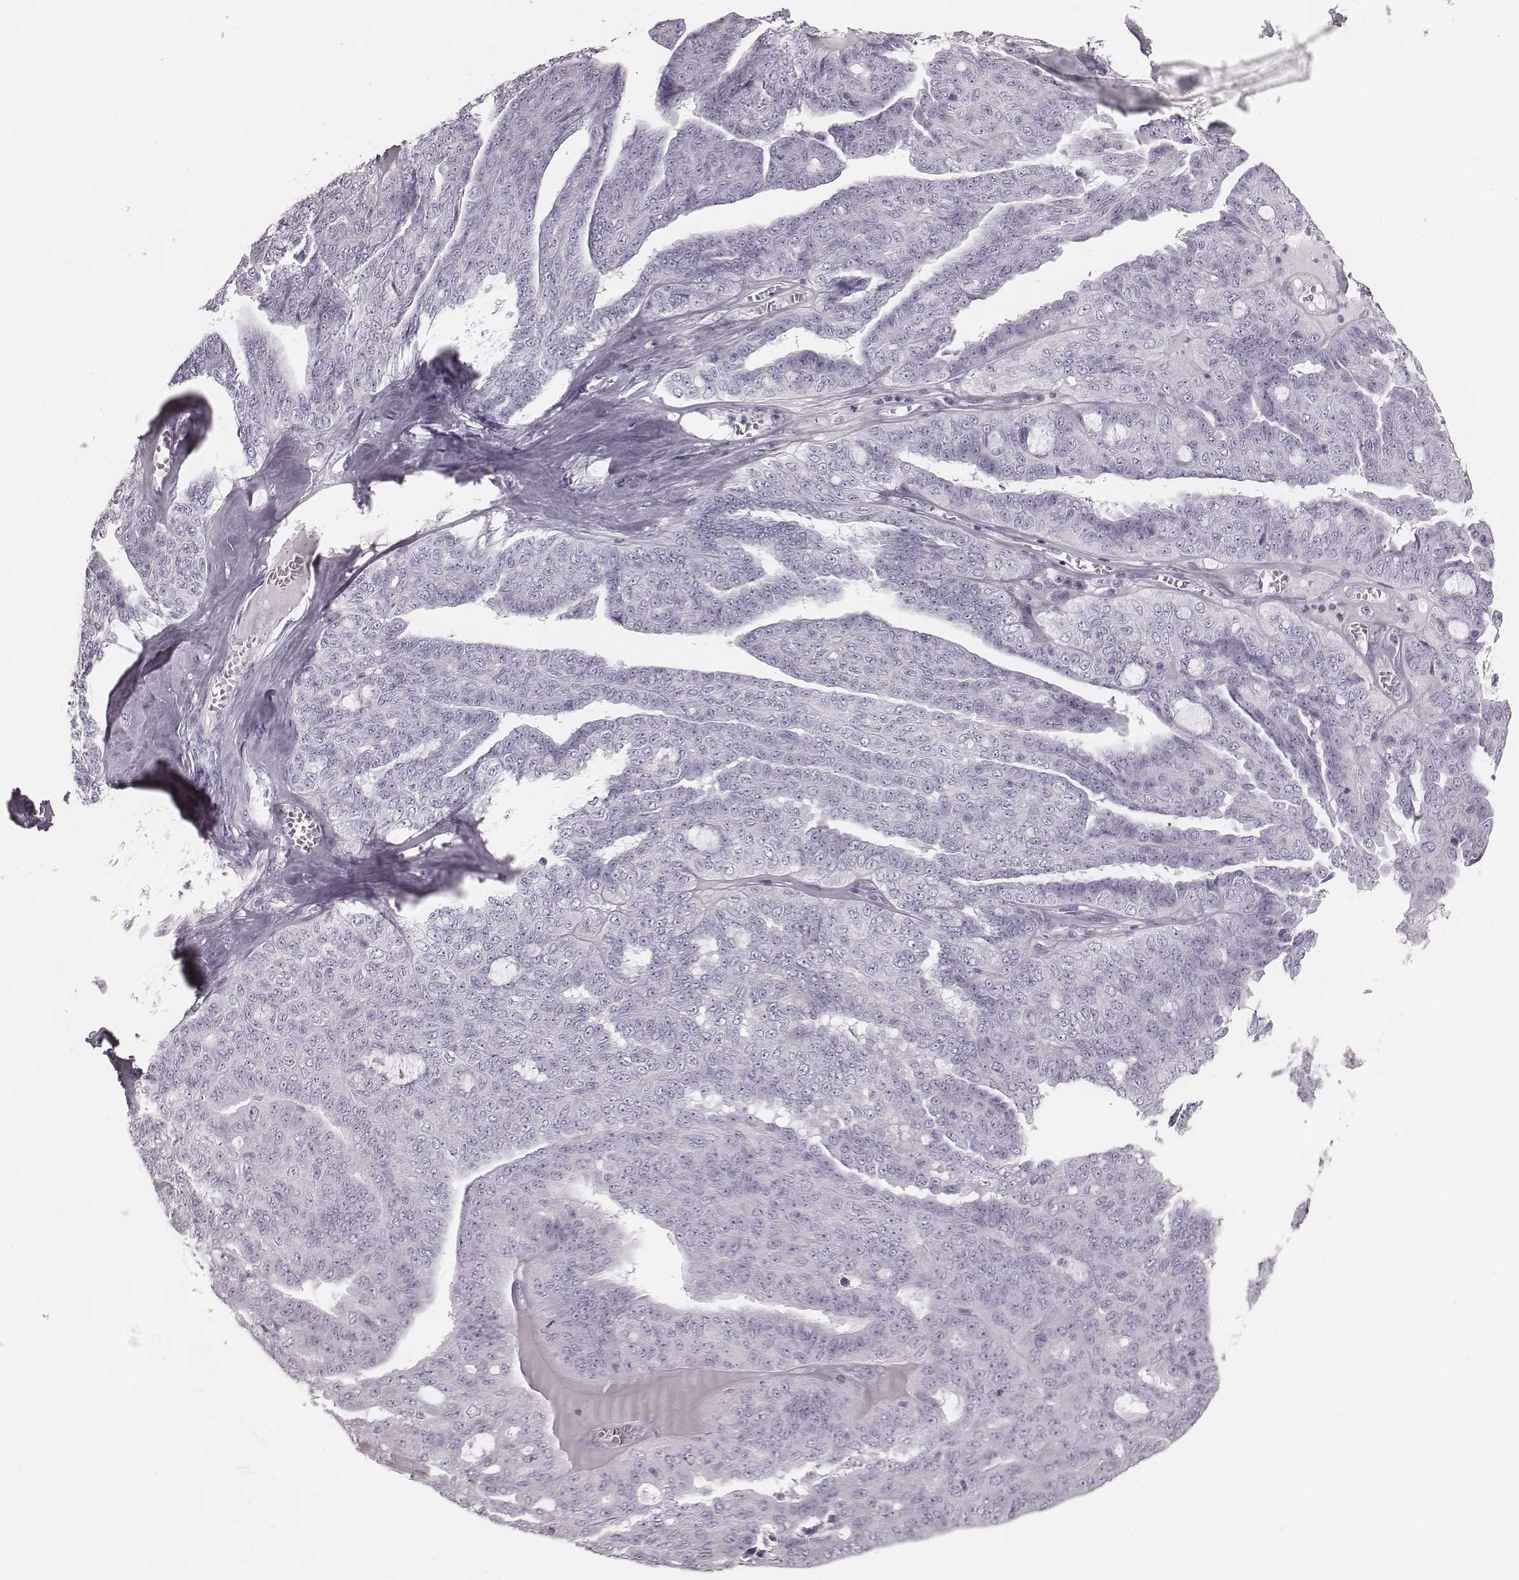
{"staining": {"intensity": "negative", "quantity": "none", "location": "none"}, "tissue": "ovarian cancer", "cell_type": "Tumor cells", "image_type": "cancer", "snomed": [{"axis": "morphology", "description": "Cystadenocarcinoma, serous, NOS"}, {"axis": "topography", "description": "Ovary"}], "caption": "A micrograph of human ovarian cancer (serous cystadenocarcinoma) is negative for staining in tumor cells.", "gene": "KRT74", "patient": {"sex": "female", "age": 71}}